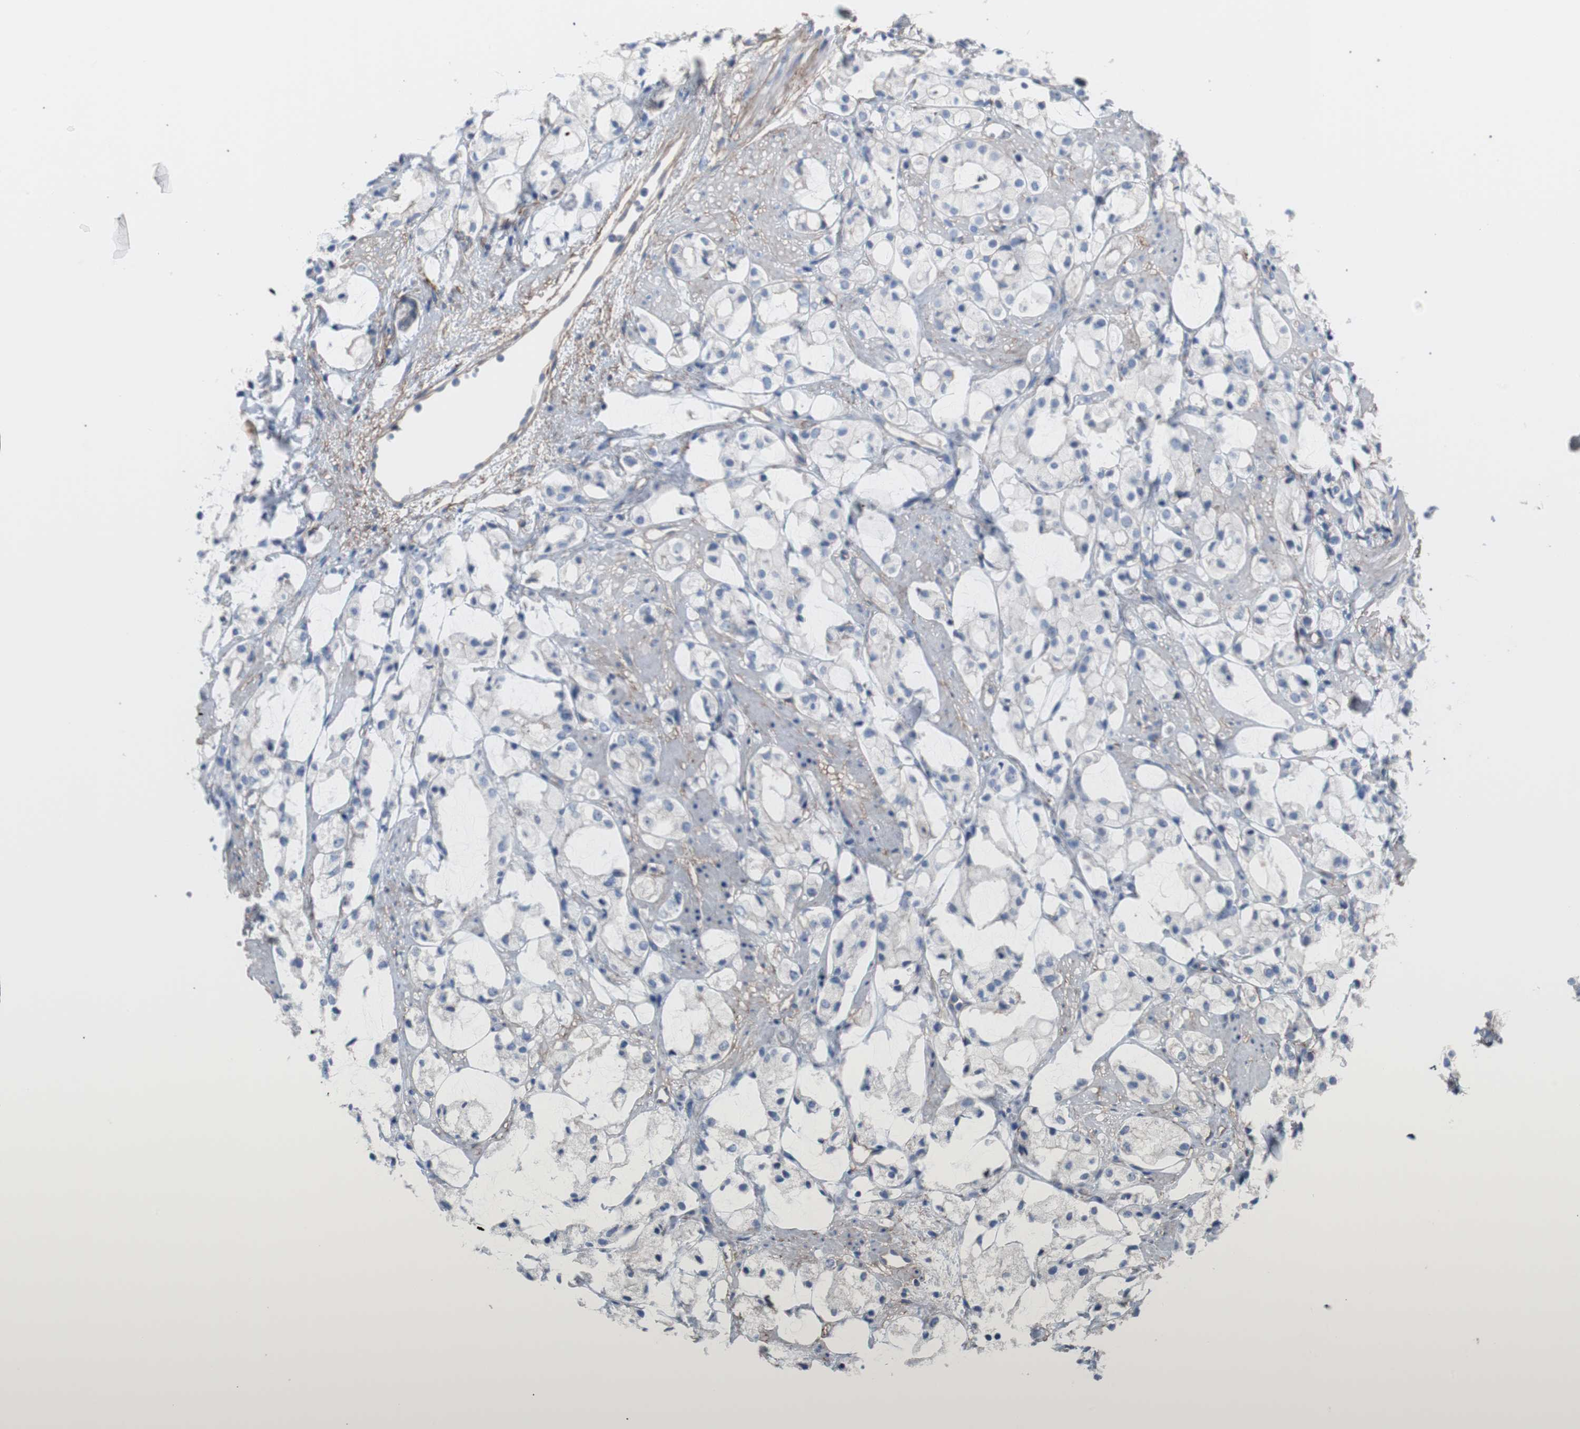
{"staining": {"intensity": "negative", "quantity": "none", "location": "none"}, "tissue": "prostate cancer", "cell_type": "Tumor cells", "image_type": "cancer", "snomed": [{"axis": "morphology", "description": "Adenocarcinoma, High grade"}, {"axis": "topography", "description": "Prostate"}], "caption": "The immunohistochemistry (IHC) micrograph has no significant positivity in tumor cells of prostate cancer (high-grade adenocarcinoma) tissue.", "gene": "CD81", "patient": {"sex": "male", "age": 85}}